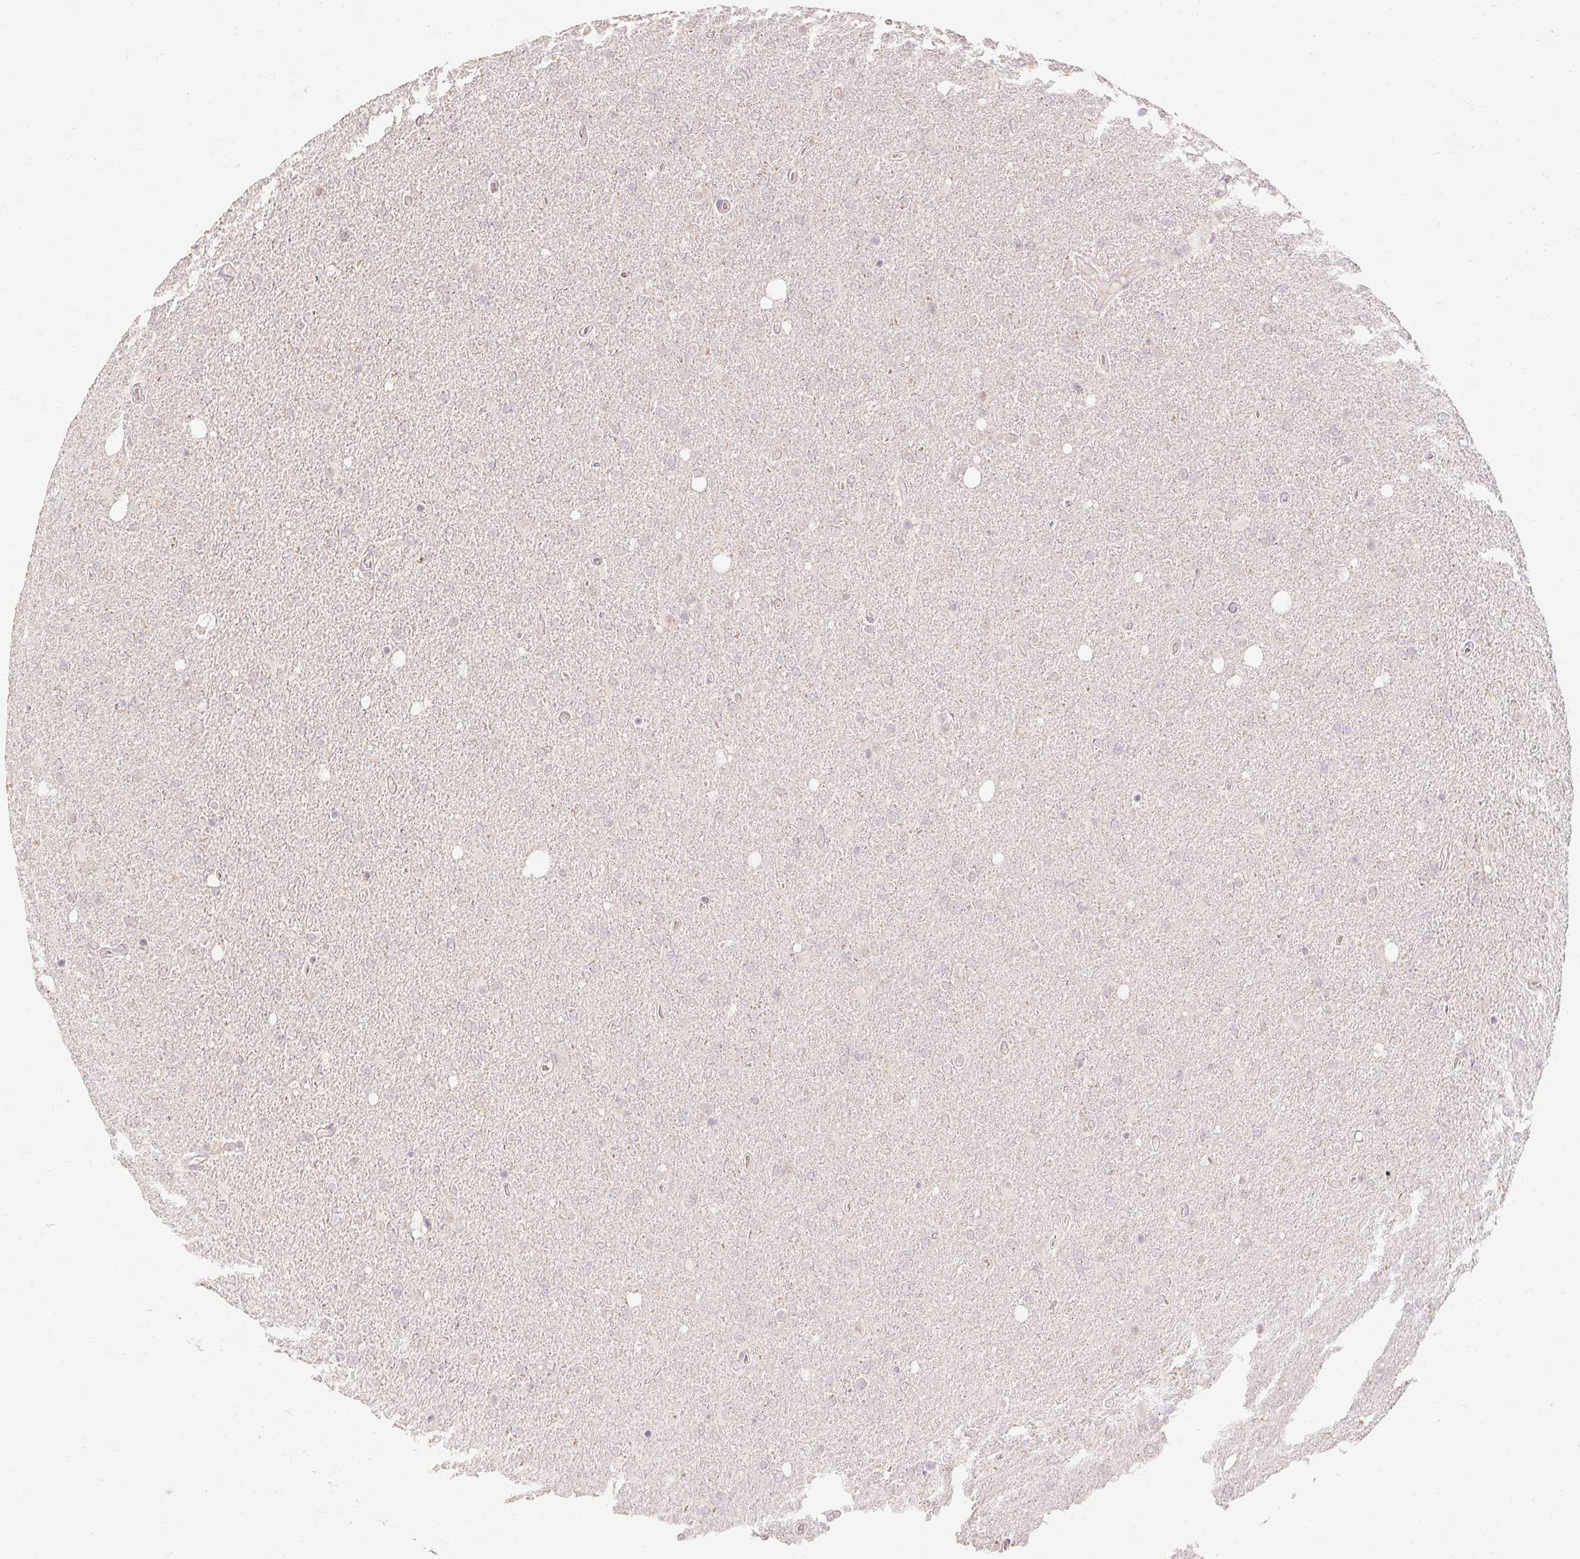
{"staining": {"intensity": "negative", "quantity": "none", "location": "none"}, "tissue": "glioma", "cell_type": "Tumor cells", "image_type": "cancer", "snomed": [{"axis": "morphology", "description": "Glioma, malignant, High grade"}, {"axis": "topography", "description": "Cerebral cortex"}], "caption": "An immunohistochemistry photomicrograph of glioma is shown. There is no staining in tumor cells of glioma.", "gene": "SKP2", "patient": {"sex": "male", "age": 70}}